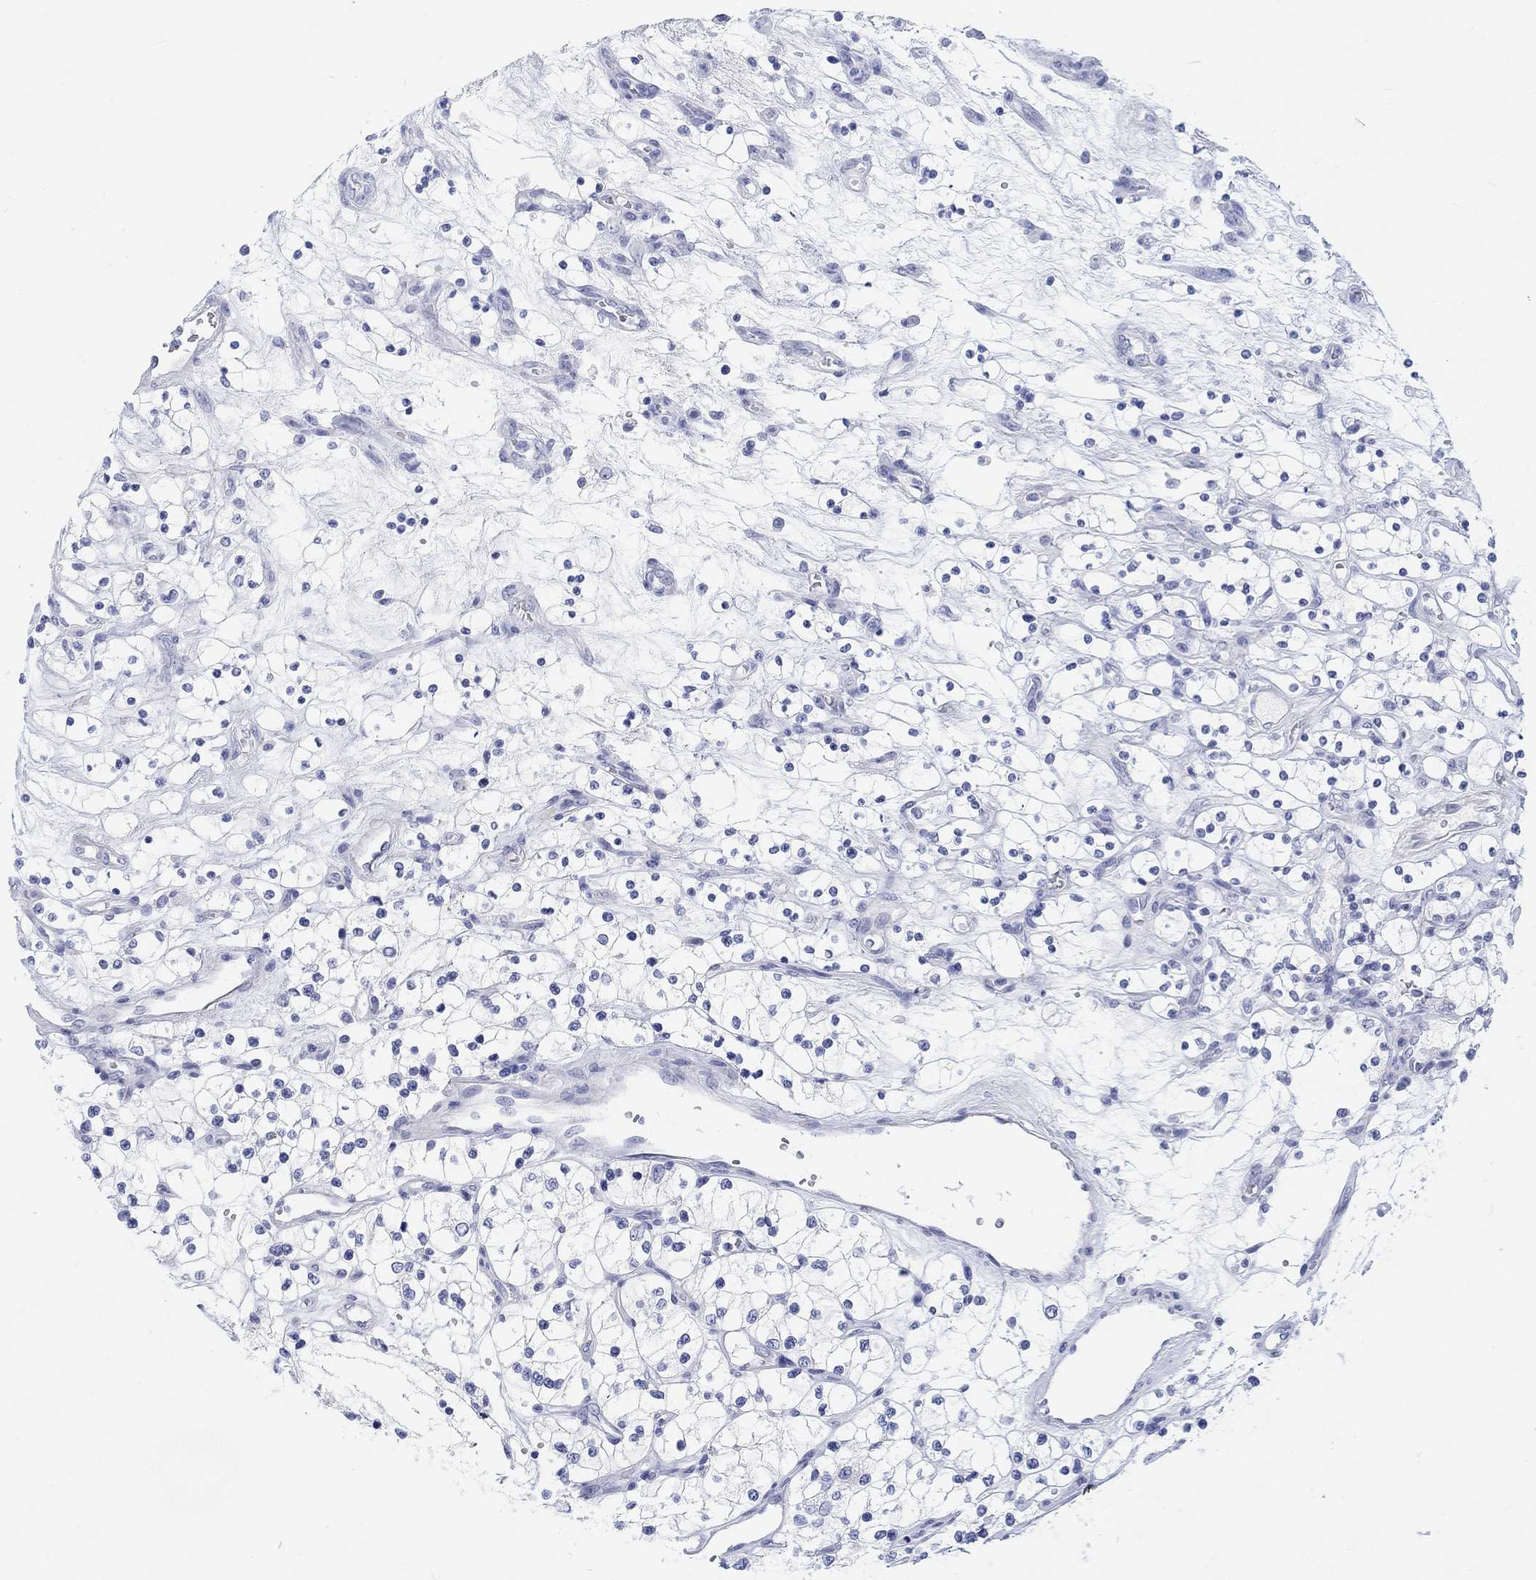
{"staining": {"intensity": "negative", "quantity": "none", "location": "none"}, "tissue": "renal cancer", "cell_type": "Tumor cells", "image_type": "cancer", "snomed": [{"axis": "morphology", "description": "Adenocarcinoma, NOS"}, {"axis": "topography", "description": "Kidney"}], "caption": "Image shows no protein positivity in tumor cells of renal cancer (adenocarcinoma) tissue.", "gene": "XIRP2", "patient": {"sex": "female", "age": 69}}